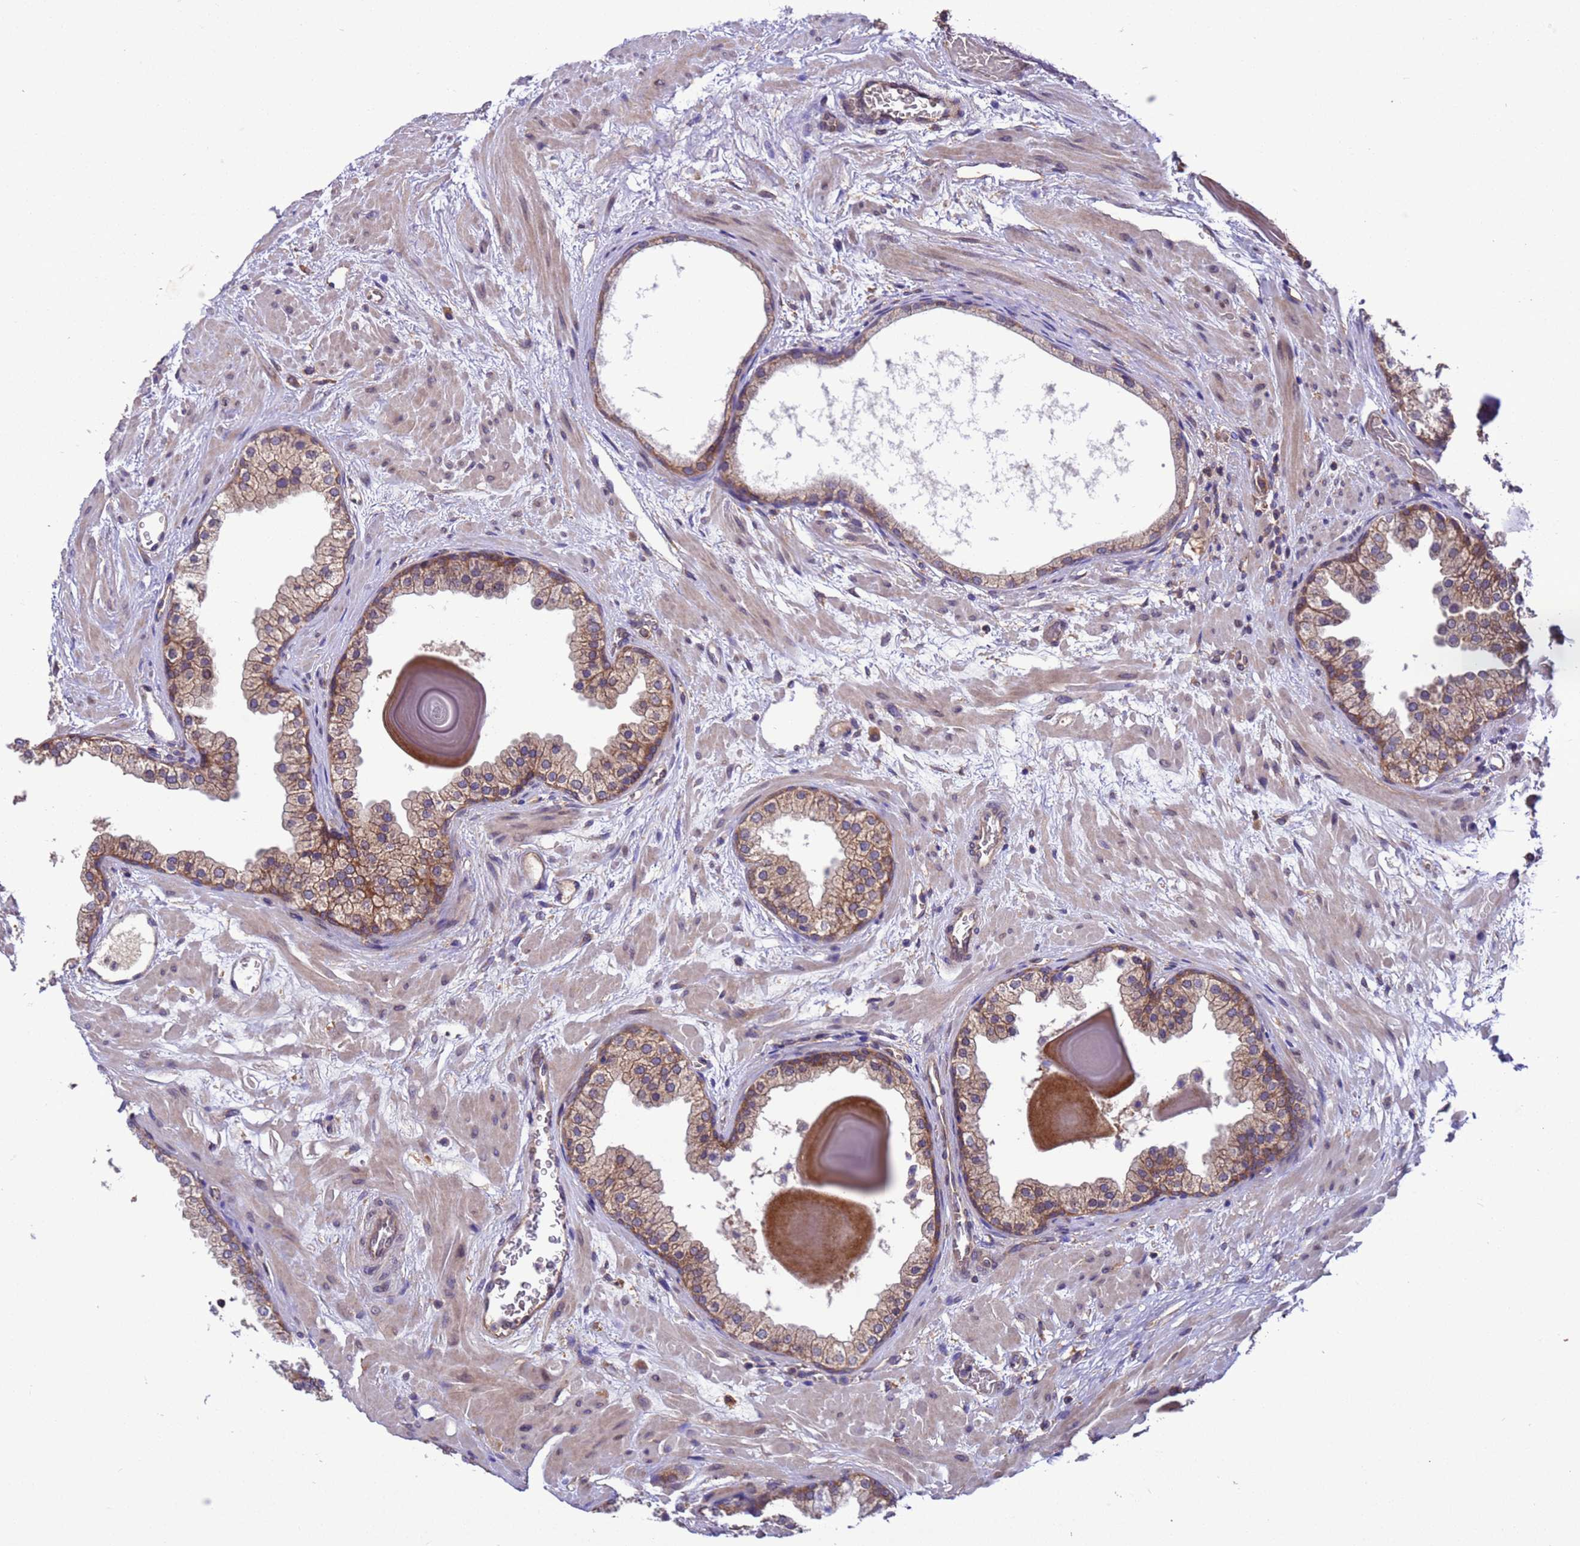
{"staining": {"intensity": "moderate", "quantity": "25%-75%", "location": "cytoplasmic/membranous"}, "tissue": "prostate", "cell_type": "Glandular cells", "image_type": "normal", "snomed": [{"axis": "morphology", "description": "Normal tissue, NOS"}, {"axis": "topography", "description": "Prostate"}], "caption": "Unremarkable prostate shows moderate cytoplasmic/membranous positivity in approximately 25%-75% of glandular cells (IHC, brightfield microscopy, high magnification)..", "gene": "ARHGAP12", "patient": {"sex": "male", "age": 48}}